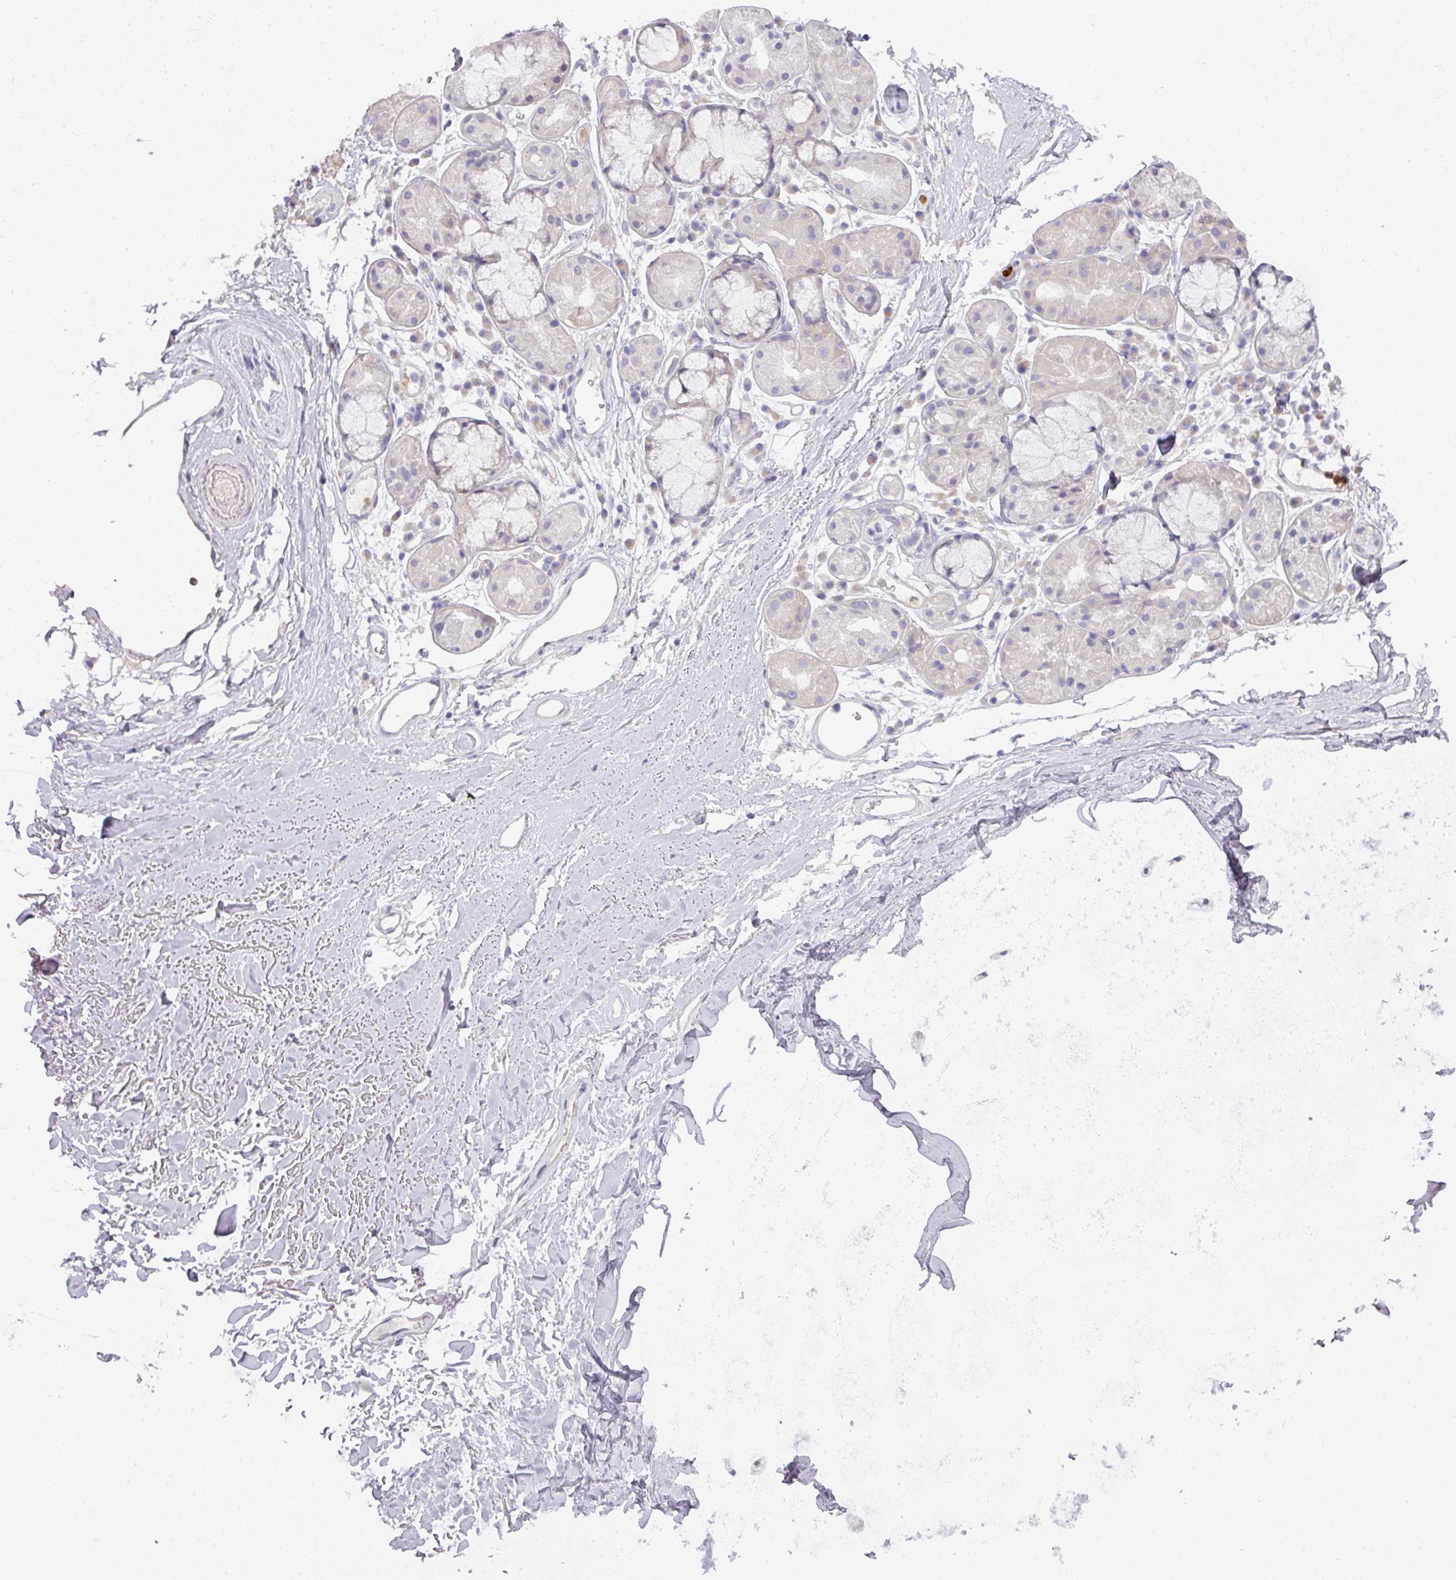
{"staining": {"intensity": "negative", "quantity": "none", "location": "none"}, "tissue": "adipose tissue", "cell_type": "Adipocytes", "image_type": "normal", "snomed": [{"axis": "morphology", "description": "Normal tissue, NOS"}, {"axis": "topography", "description": "Cartilage tissue"}], "caption": "The immunohistochemistry photomicrograph has no significant positivity in adipocytes of adipose tissue.", "gene": "HHEX", "patient": {"sex": "male", "age": 80}}